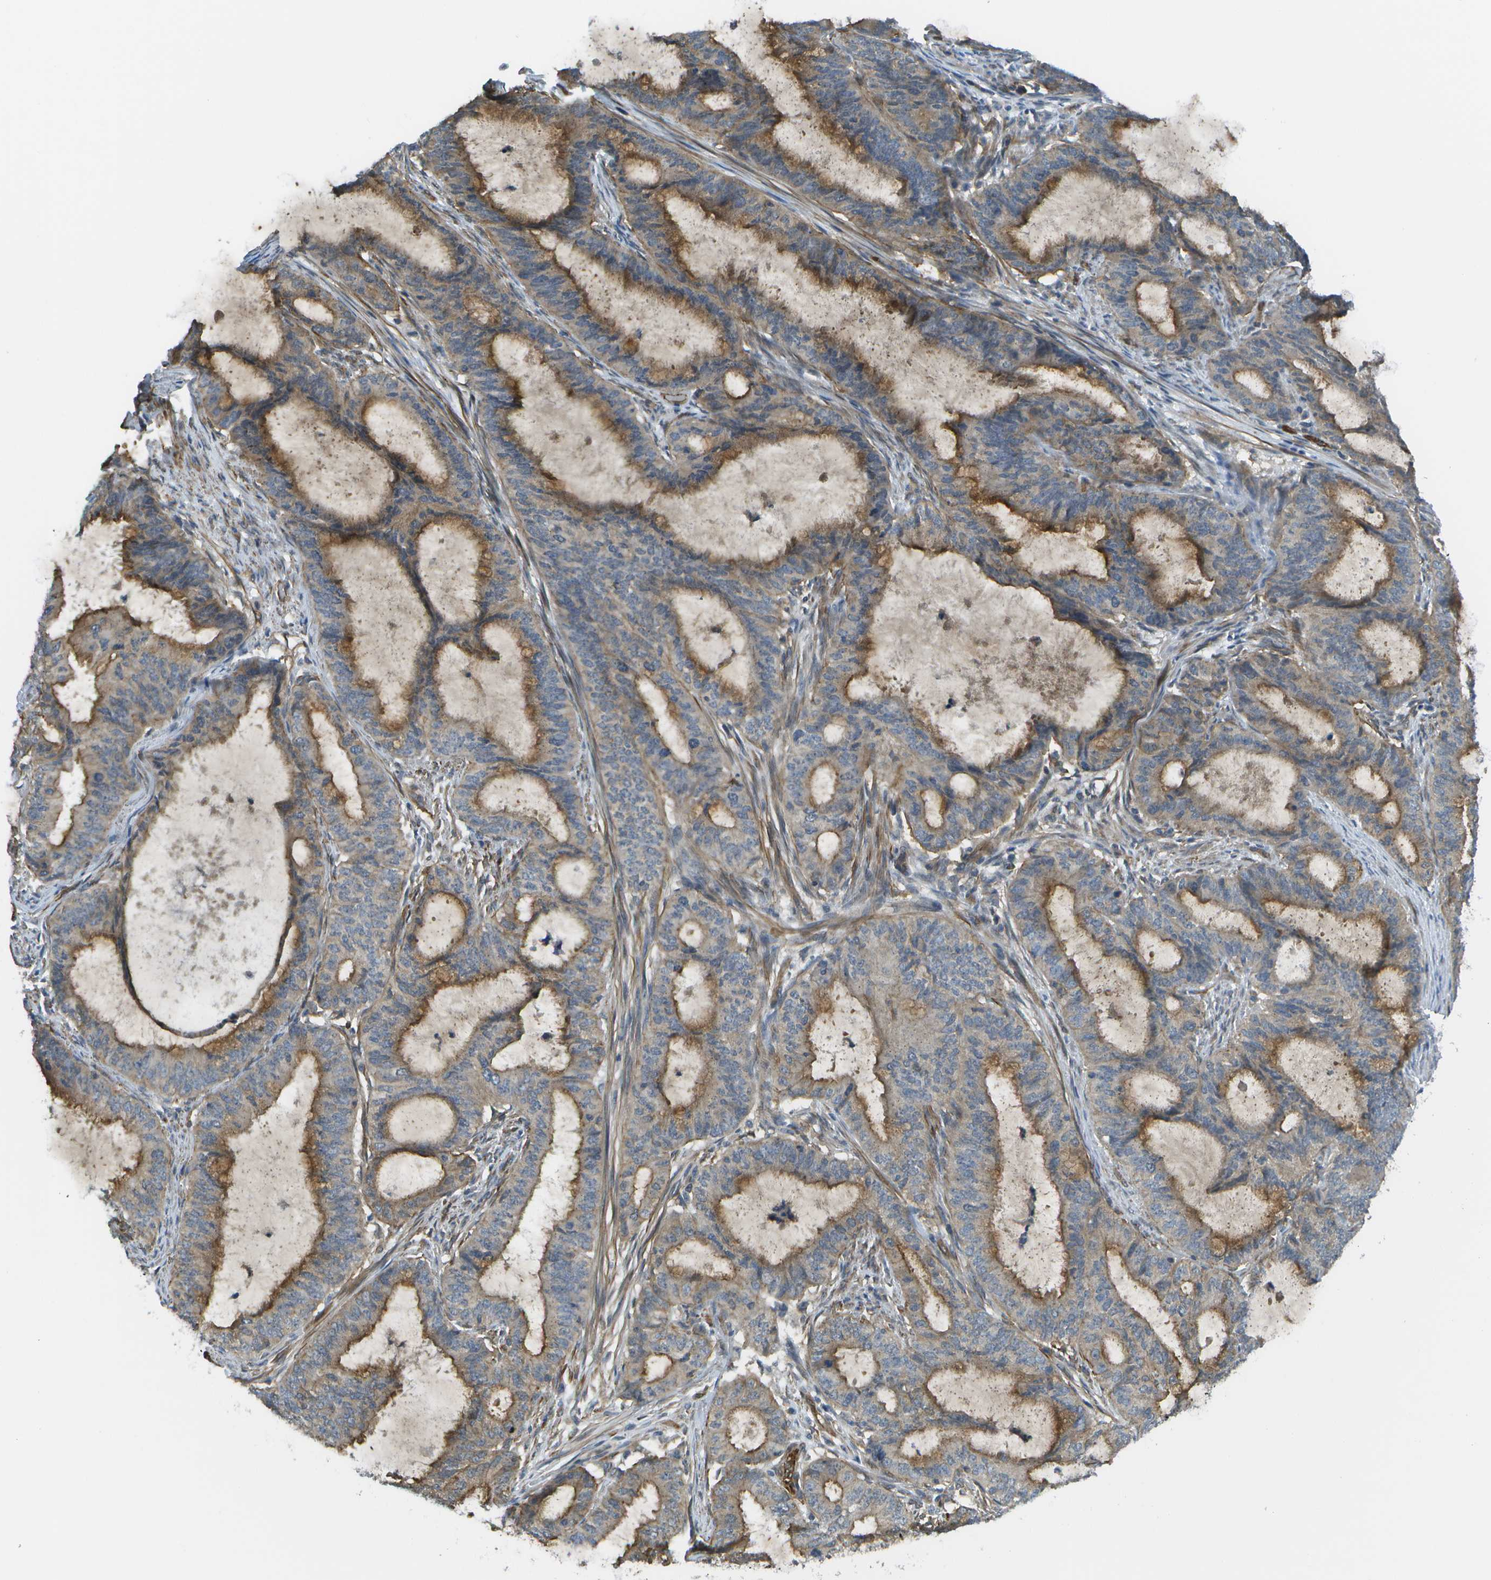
{"staining": {"intensity": "moderate", "quantity": ">75%", "location": "cytoplasmic/membranous"}, "tissue": "endometrial cancer", "cell_type": "Tumor cells", "image_type": "cancer", "snomed": [{"axis": "morphology", "description": "Adenocarcinoma, NOS"}, {"axis": "topography", "description": "Endometrium"}], "caption": "Endometrial adenocarcinoma stained with a brown dye exhibits moderate cytoplasmic/membranous positive staining in approximately >75% of tumor cells.", "gene": "KIAA0040", "patient": {"sex": "female", "age": 70}}